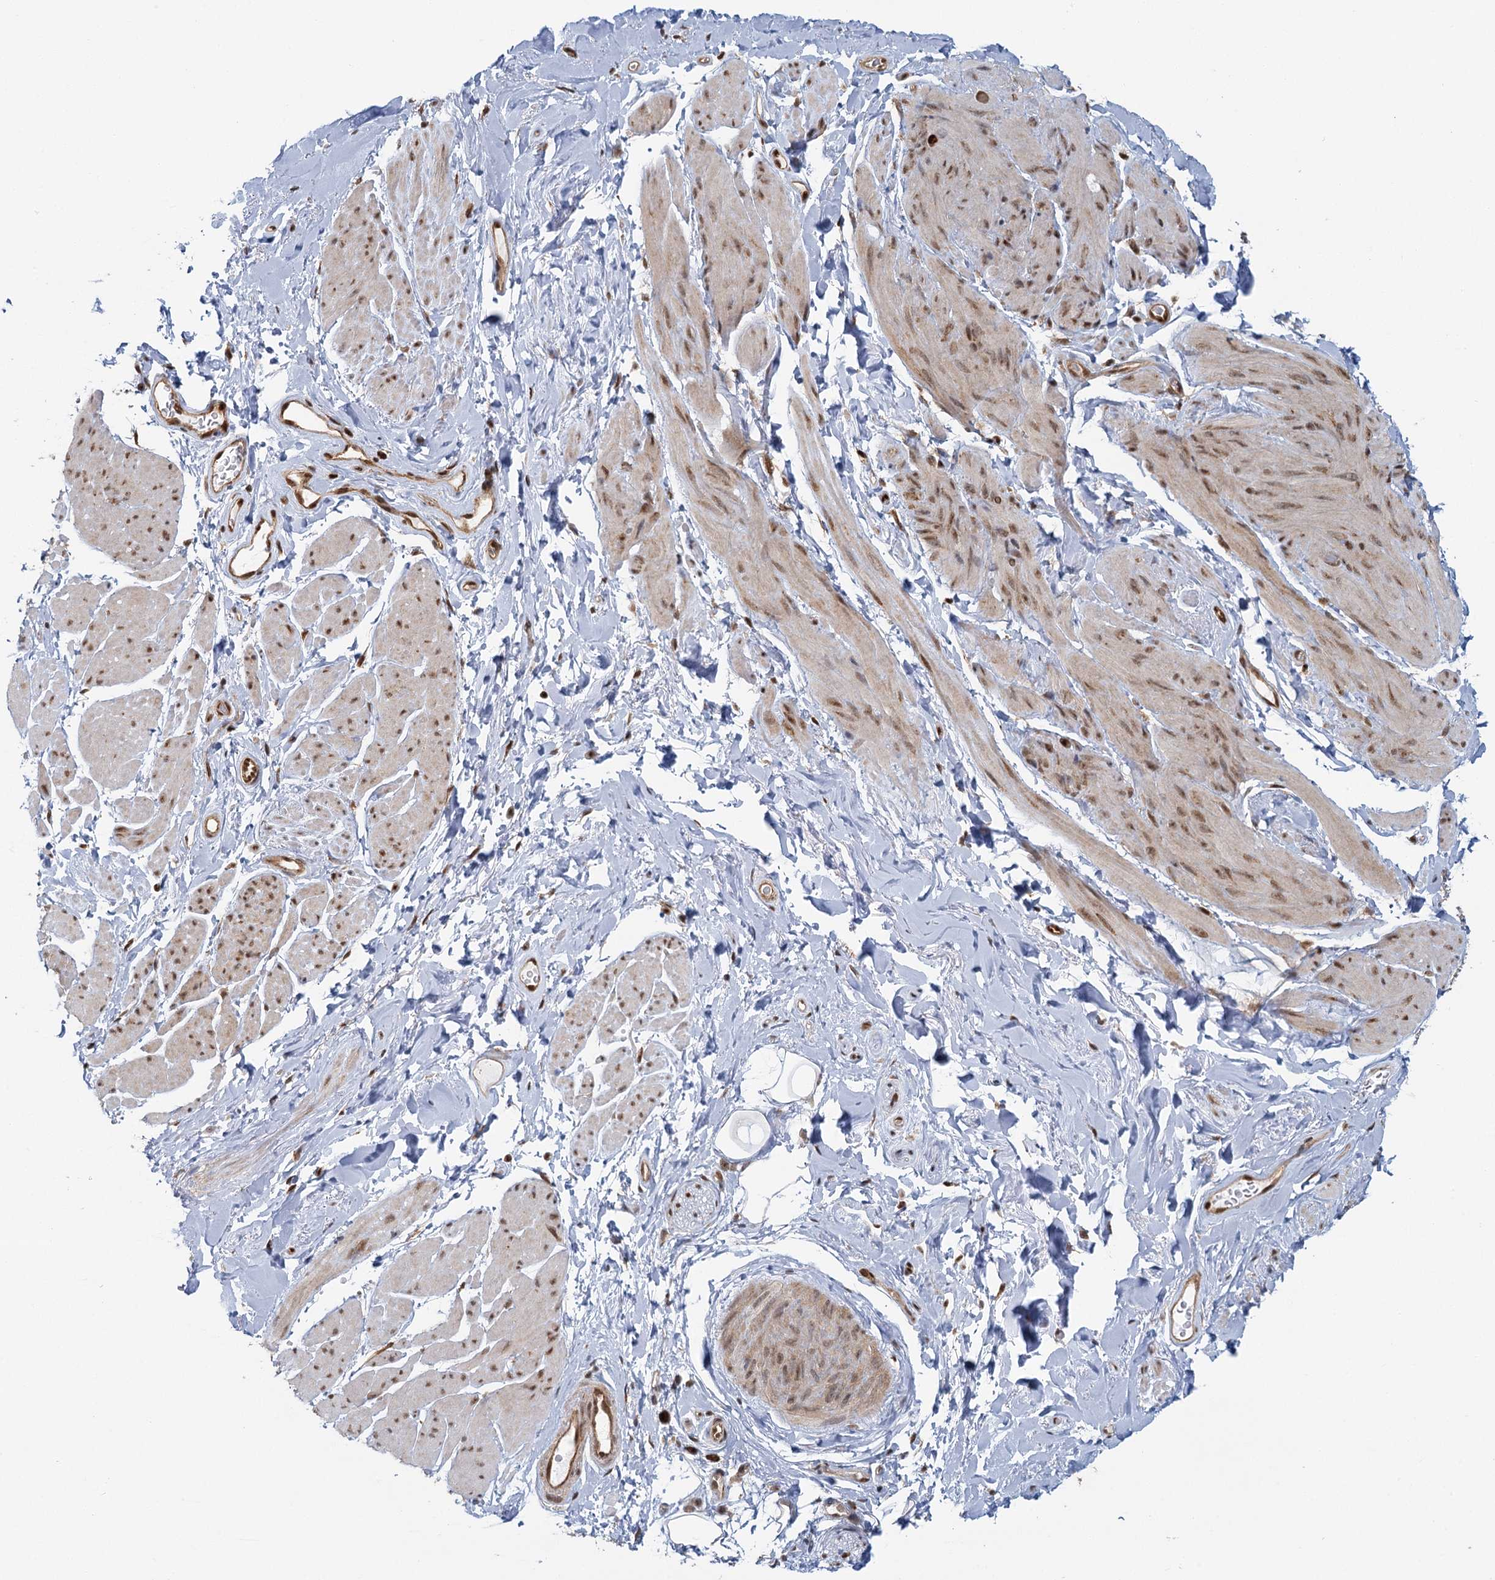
{"staining": {"intensity": "moderate", "quantity": "25%-75%", "location": "cytoplasmic/membranous,nuclear"}, "tissue": "smooth muscle", "cell_type": "Smooth muscle cells", "image_type": "normal", "snomed": [{"axis": "morphology", "description": "Normal tissue, NOS"}, {"axis": "topography", "description": "Smooth muscle"}, {"axis": "topography", "description": "Peripheral nerve tissue"}], "caption": "Moderate cytoplasmic/membranous,nuclear staining is identified in approximately 25%-75% of smooth muscle cells in benign smooth muscle. (Brightfield microscopy of DAB IHC at high magnification).", "gene": "GPATCH11", "patient": {"sex": "male", "age": 69}}